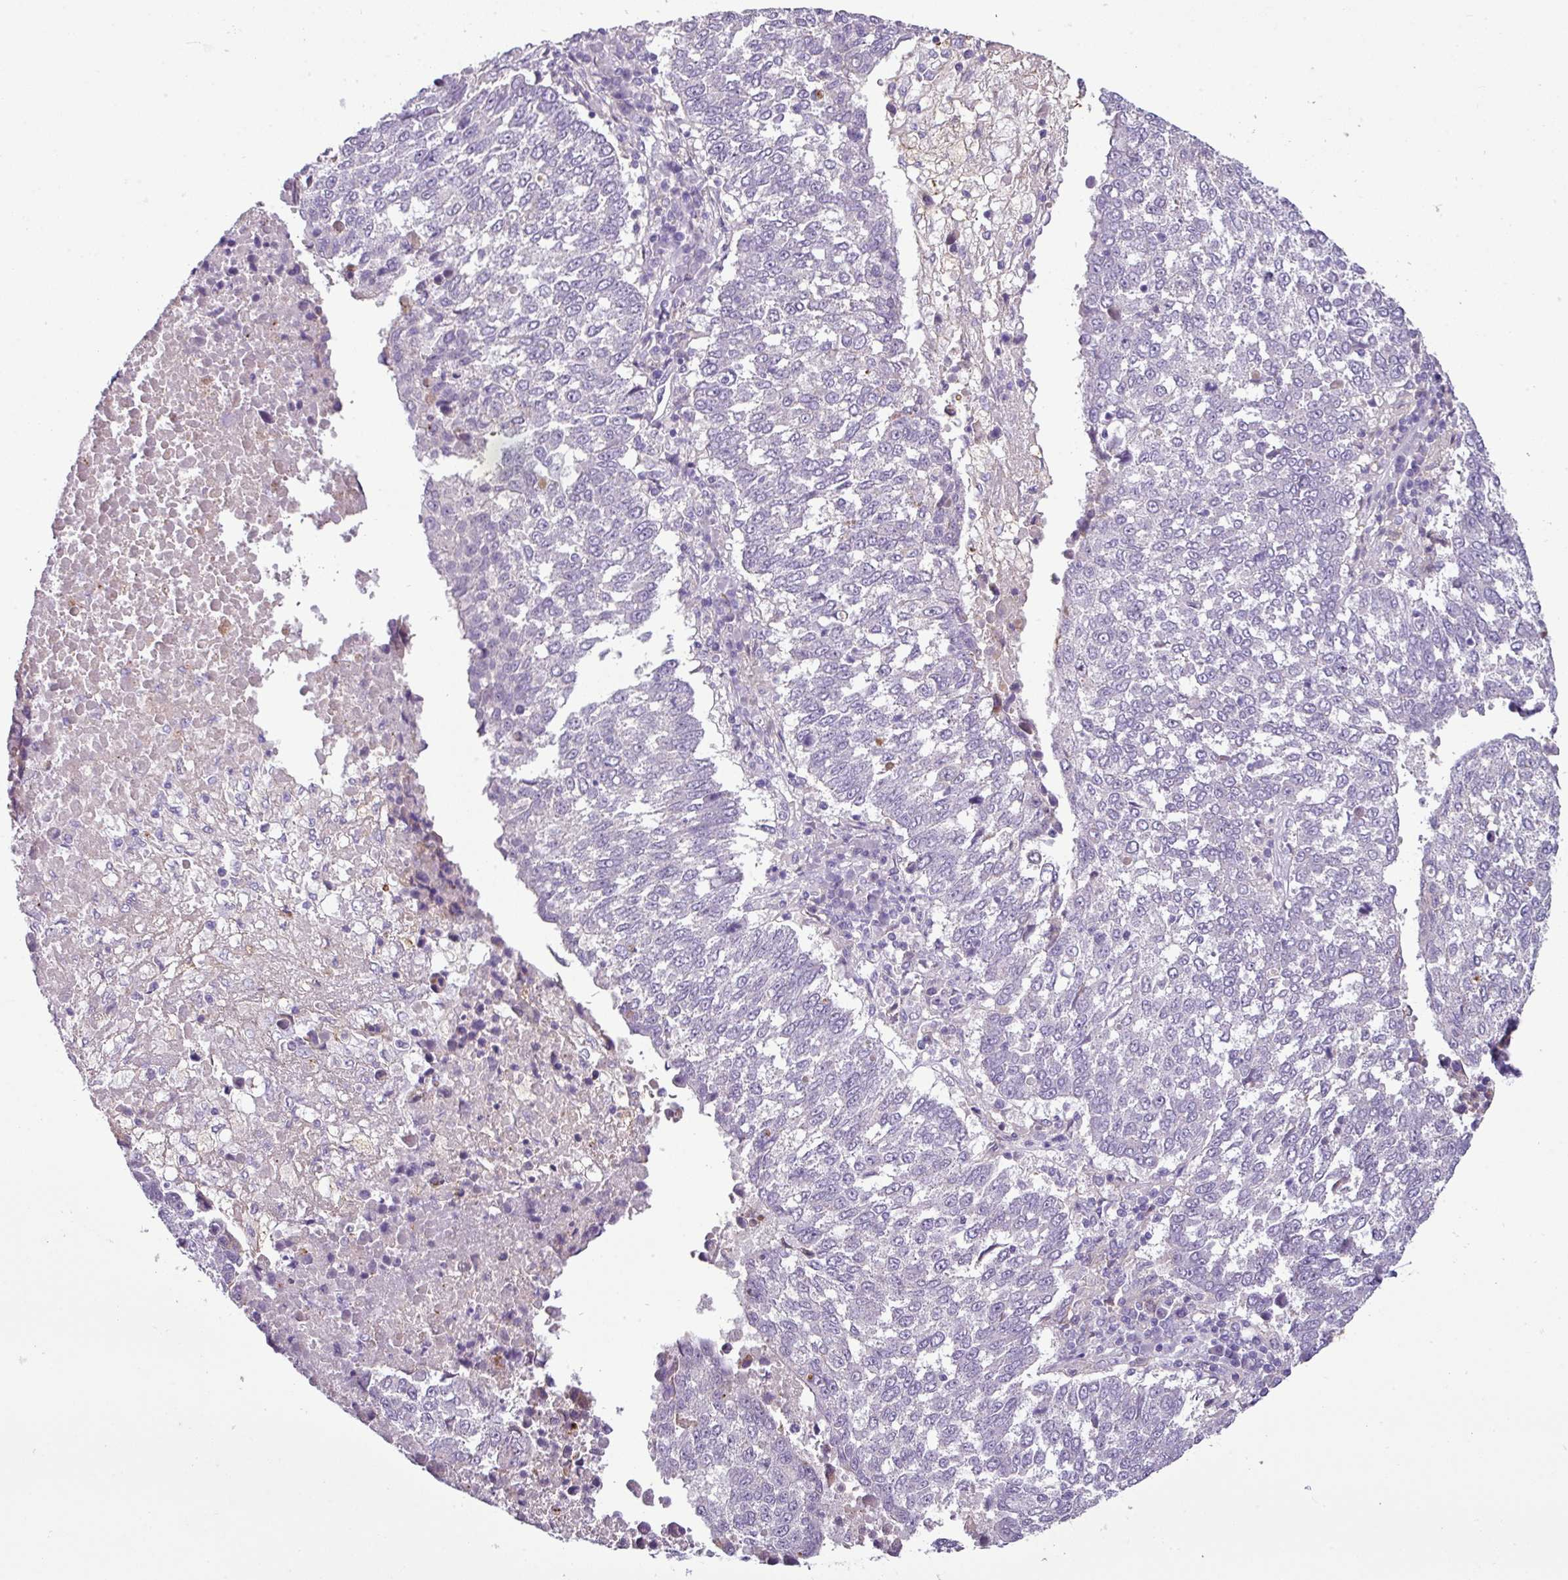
{"staining": {"intensity": "negative", "quantity": "none", "location": "none"}, "tissue": "lung cancer", "cell_type": "Tumor cells", "image_type": "cancer", "snomed": [{"axis": "morphology", "description": "Squamous cell carcinoma, NOS"}, {"axis": "topography", "description": "Lung"}], "caption": "DAB immunohistochemical staining of lung cancer (squamous cell carcinoma) displays no significant staining in tumor cells.", "gene": "TMEM178B", "patient": {"sex": "male", "age": 73}}